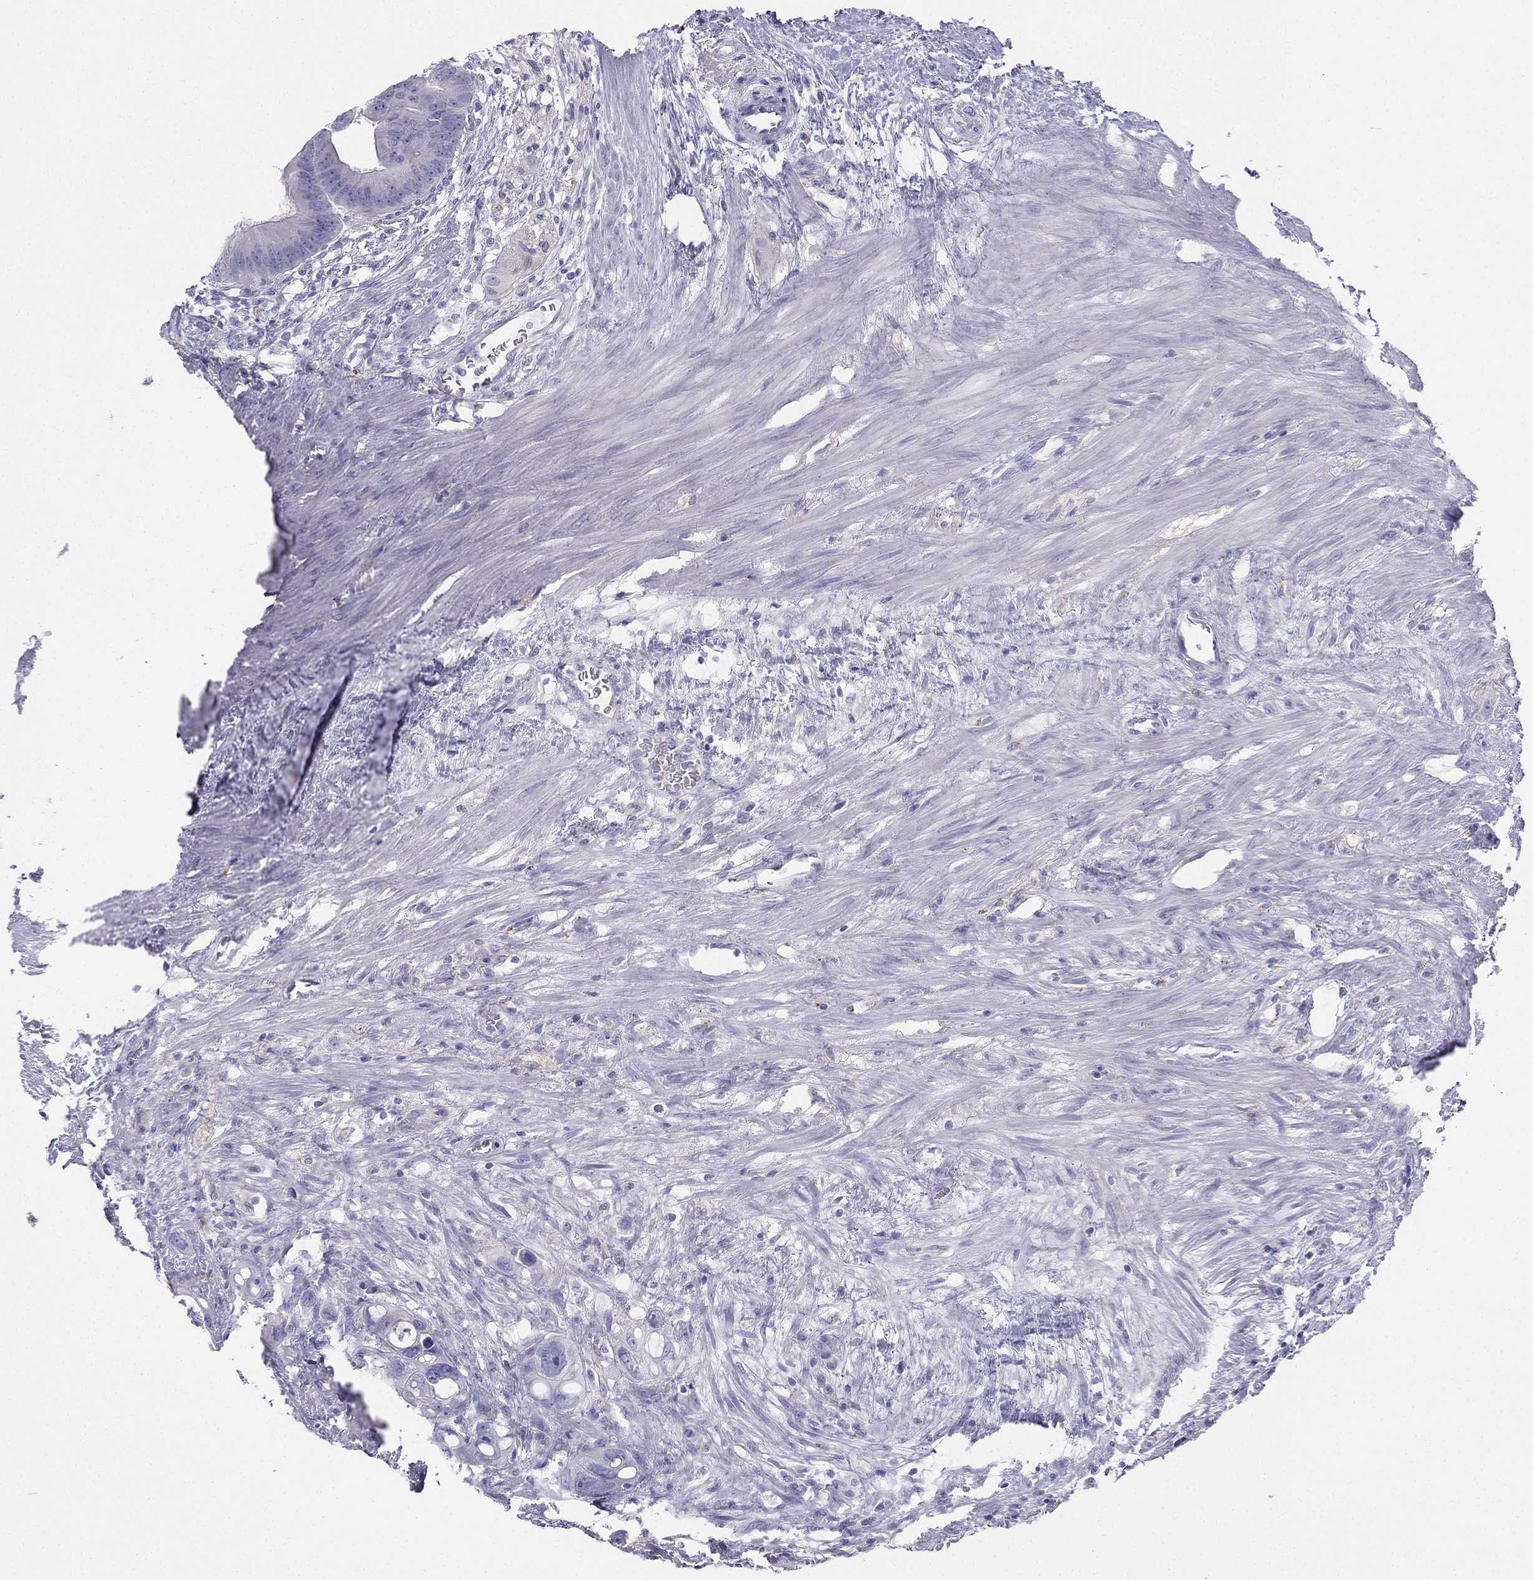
{"staining": {"intensity": "negative", "quantity": "none", "location": "none"}, "tissue": "colorectal cancer", "cell_type": "Tumor cells", "image_type": "cancer", "snomed": [{"axis": "morphology", "description": "Adenocarcinoma, NOS"}, {"axis": "topography", "description": "Rectum"}], "caption": "The immunohistochemistry (IHC) micrograph has no significant staining in tumor cells of colorectal cancer (adenocarcinoma) tissue.", "gene": "ALOXE3", "patient": {"sex": "male", "age": 64}}